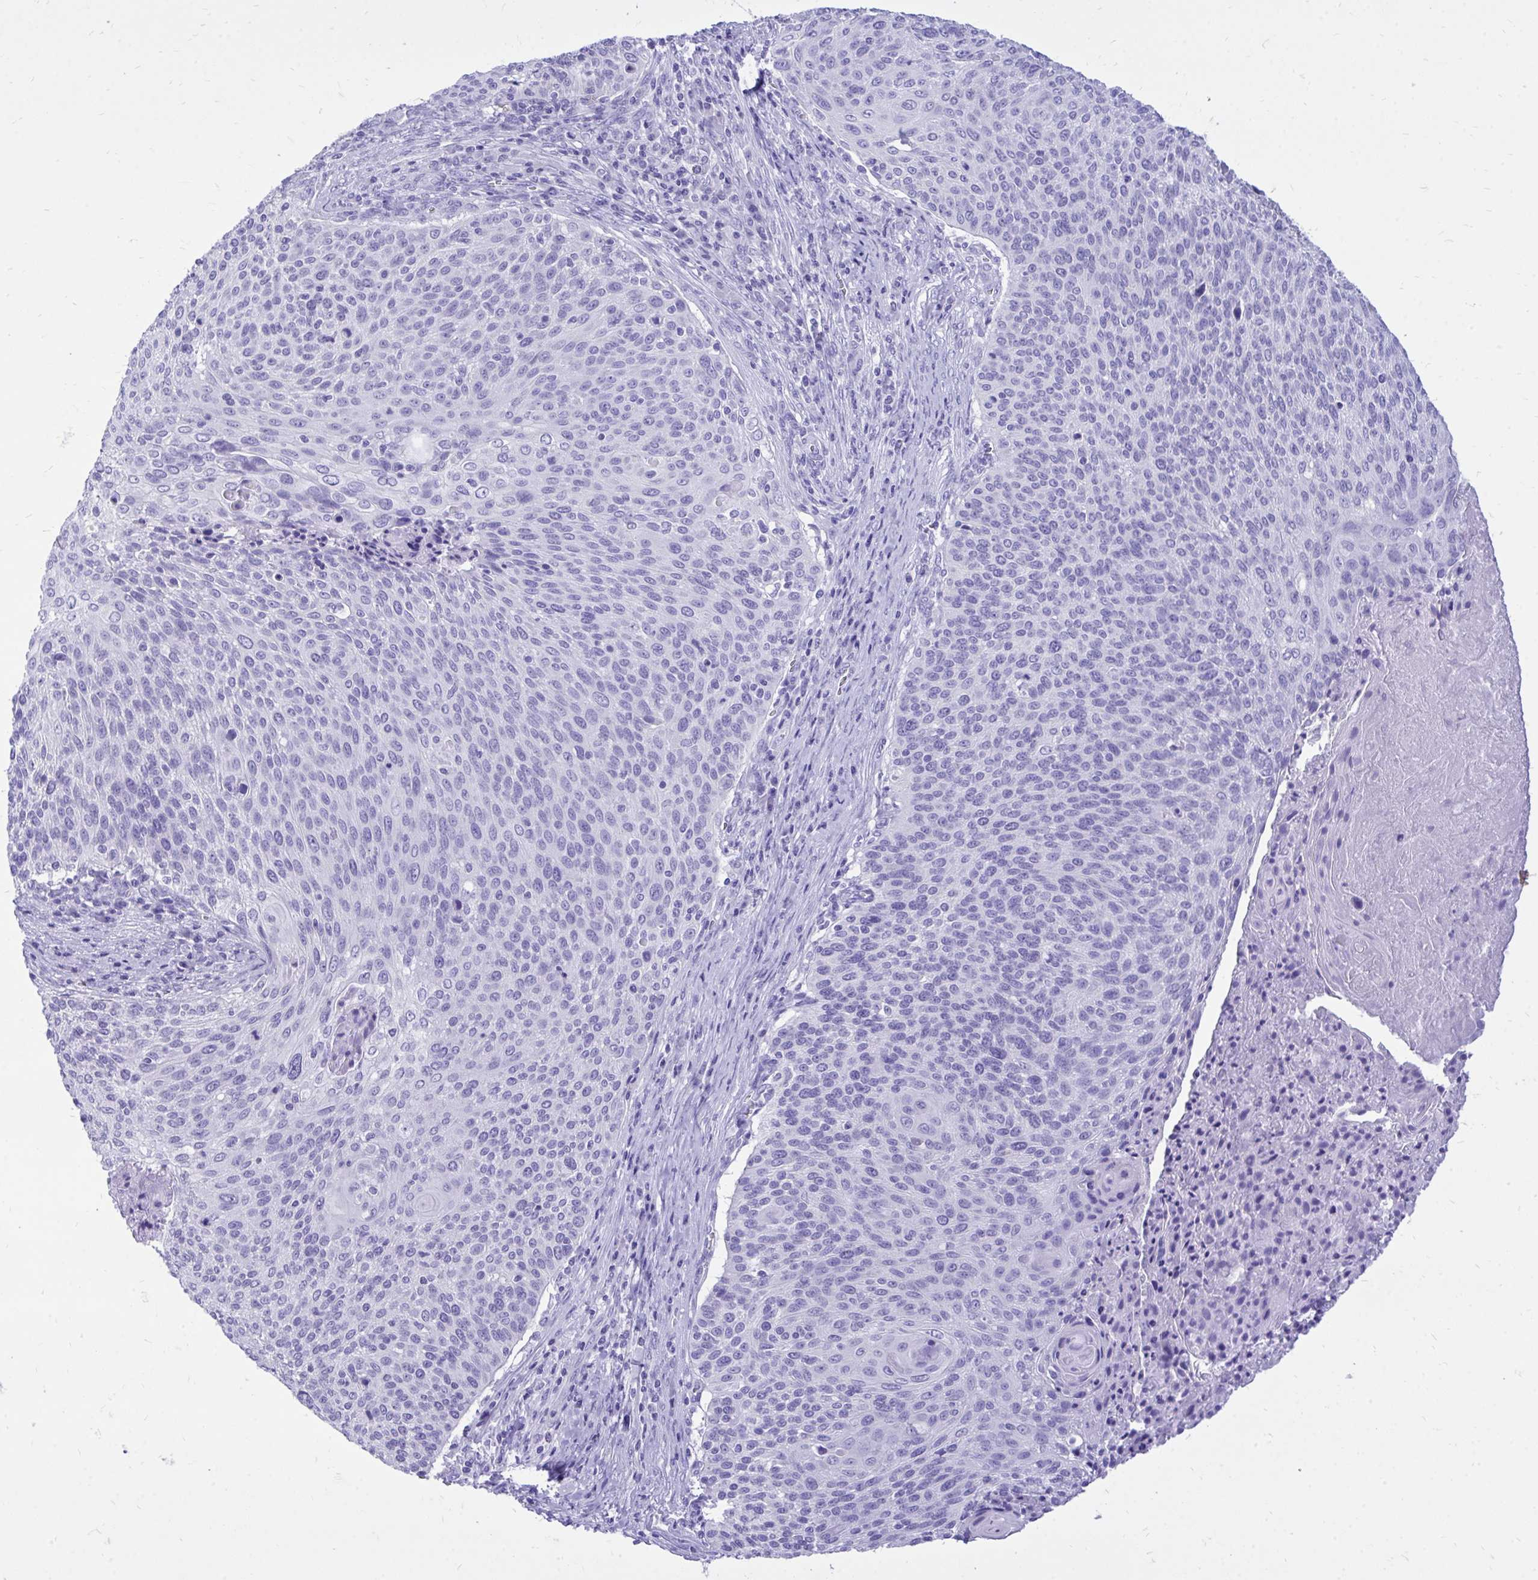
{"staining": {"intensity": "negative", "quantity": "none", "location": "none"}, "tissue": "cervical cancer", "cell_type": "Tumor cells", "image_type": "cancer", "snomed": [{"axis": "morphology", "description": "Squamous cell carcinoma, NOS"}, {"axis": "topography", "description": "Cervix"}], "caption": "The immunohistochemistry (IHC) image has no significant positivity in tumor cells of squamous cell carcinoma (cervical) tissue. (Stains: DAB IHC with hematoxylin counter stain, Microscopy: brightfield microscopy at high magnification).", "gene": "MON1A", "patient": {"sex": "female", "age": 31}}